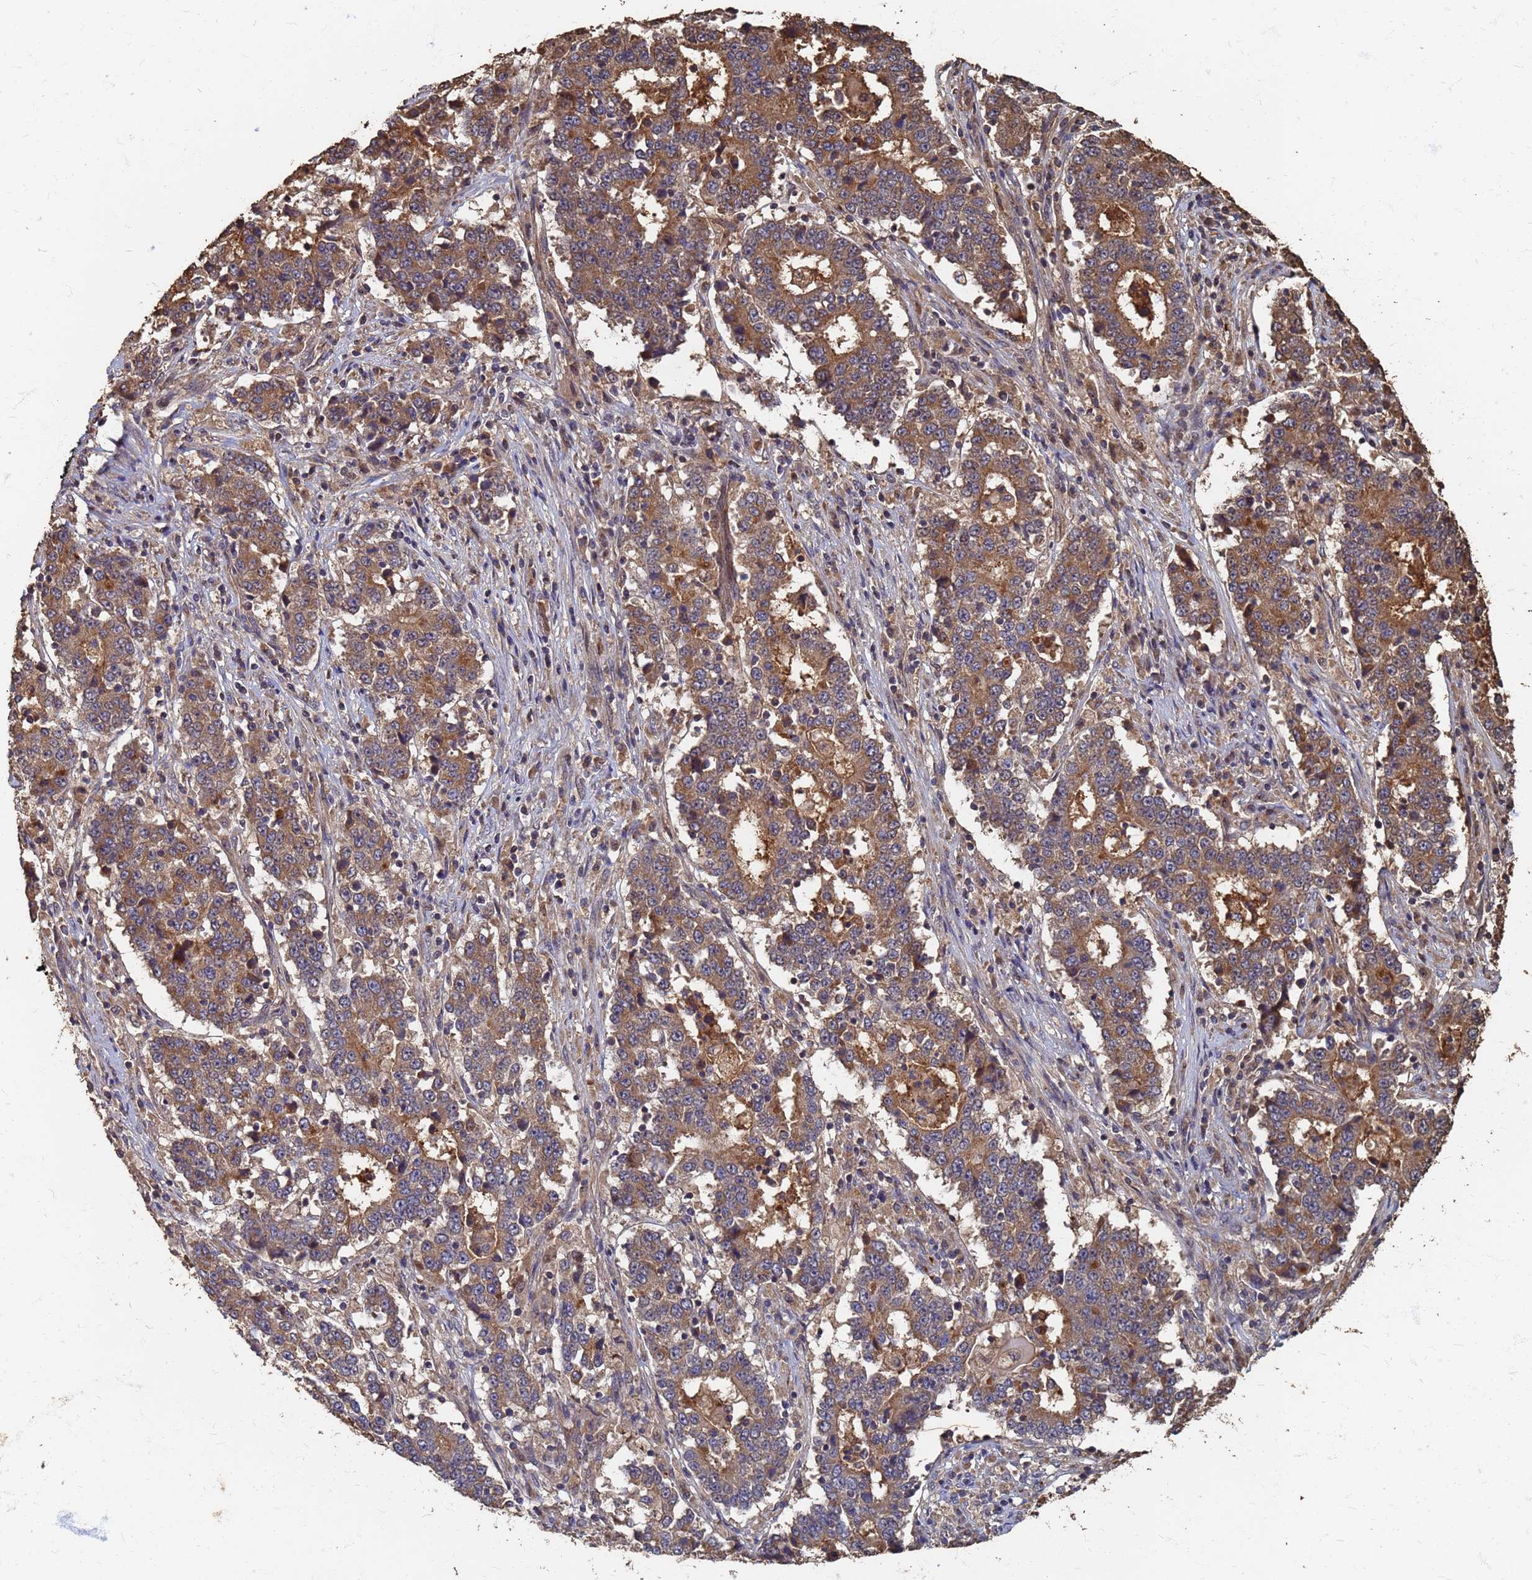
{"staining": {"intensity": "moderate", "quantity": ">75%", "location": "cytoplasmic/membranous"}, "tissue": "stomach cancer", "cell_type": "Tumor cells", "image_type": "cancer", "snomed": [{"axis": "morphology", "description": "Adenocarcinoma, NOS"}, {"axis": "topography", "description": "Stomach"}], "caption": "An immunohistochemistry (IHC) histopathology image of neoplastic tissue is shown. Protein staining in brown shows moderate cytoplasmic/membranous positivity in stomach cancer within tumor cells.", "gene": "DPH5", "patient": {"sex": "male", "age": 59}}